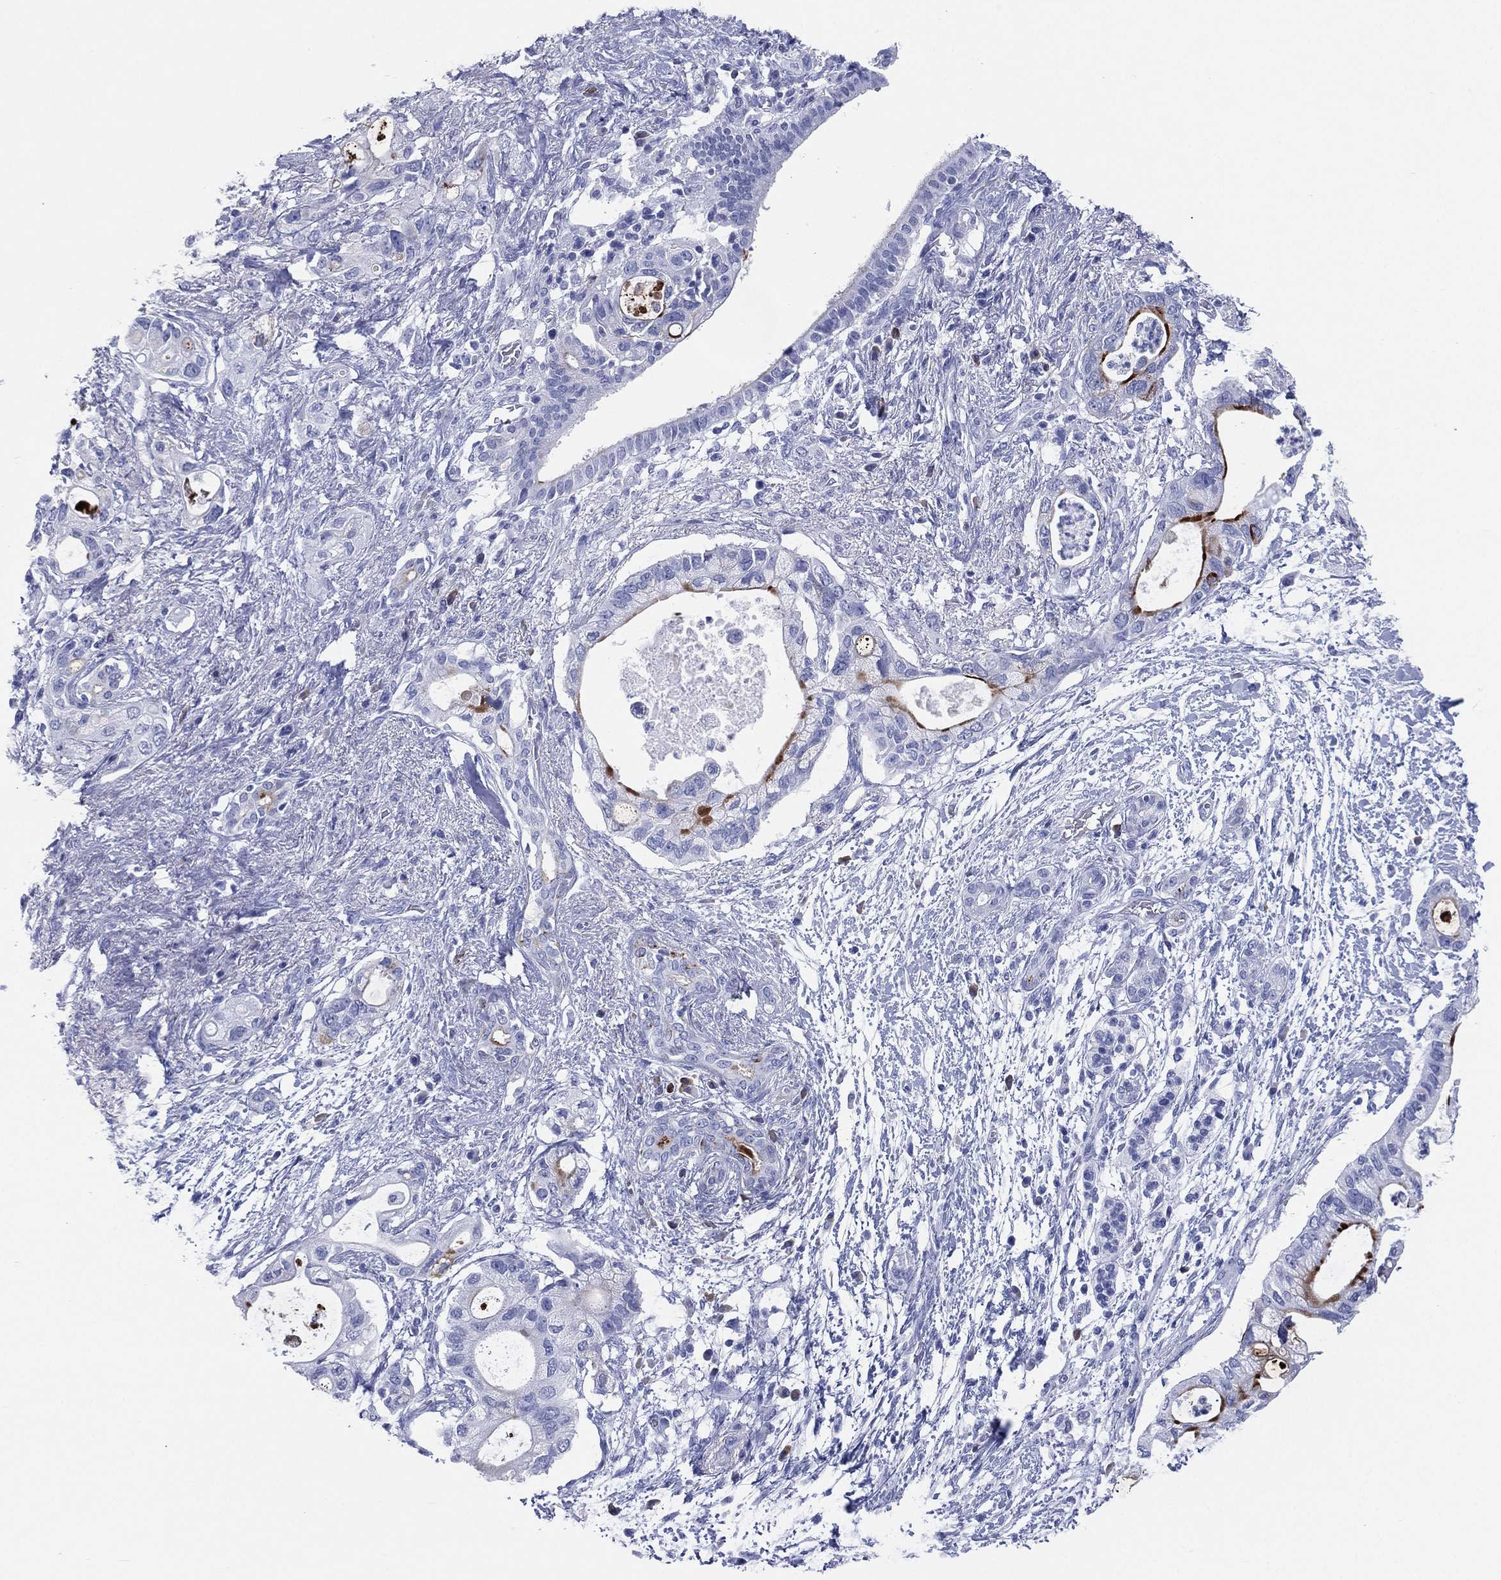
{"staining": {"intensity": "strong", "quantity": "<25%", "location": "cytoplasmic/membranous"}, "tissue": "pancreatic cancer", "cell_type": "Tumor cells", "image_type": "cancer", "snomed": [{"axis": "morphology", "description": "Adenocarcinoma, NOS"}, {"axis": "topography", "description": "Pancreas"}], "caption": "DAB (3,3'-diaminobenzidine) immunohistochemical staining of pancreatic cancer (adenocarcinoma) demonstrates strong cytoplasmic/membranous protein expression in approximately <25% of tumor cells.", "gene": "CD79A", "patient": {"sex": "female", "age": 72}}